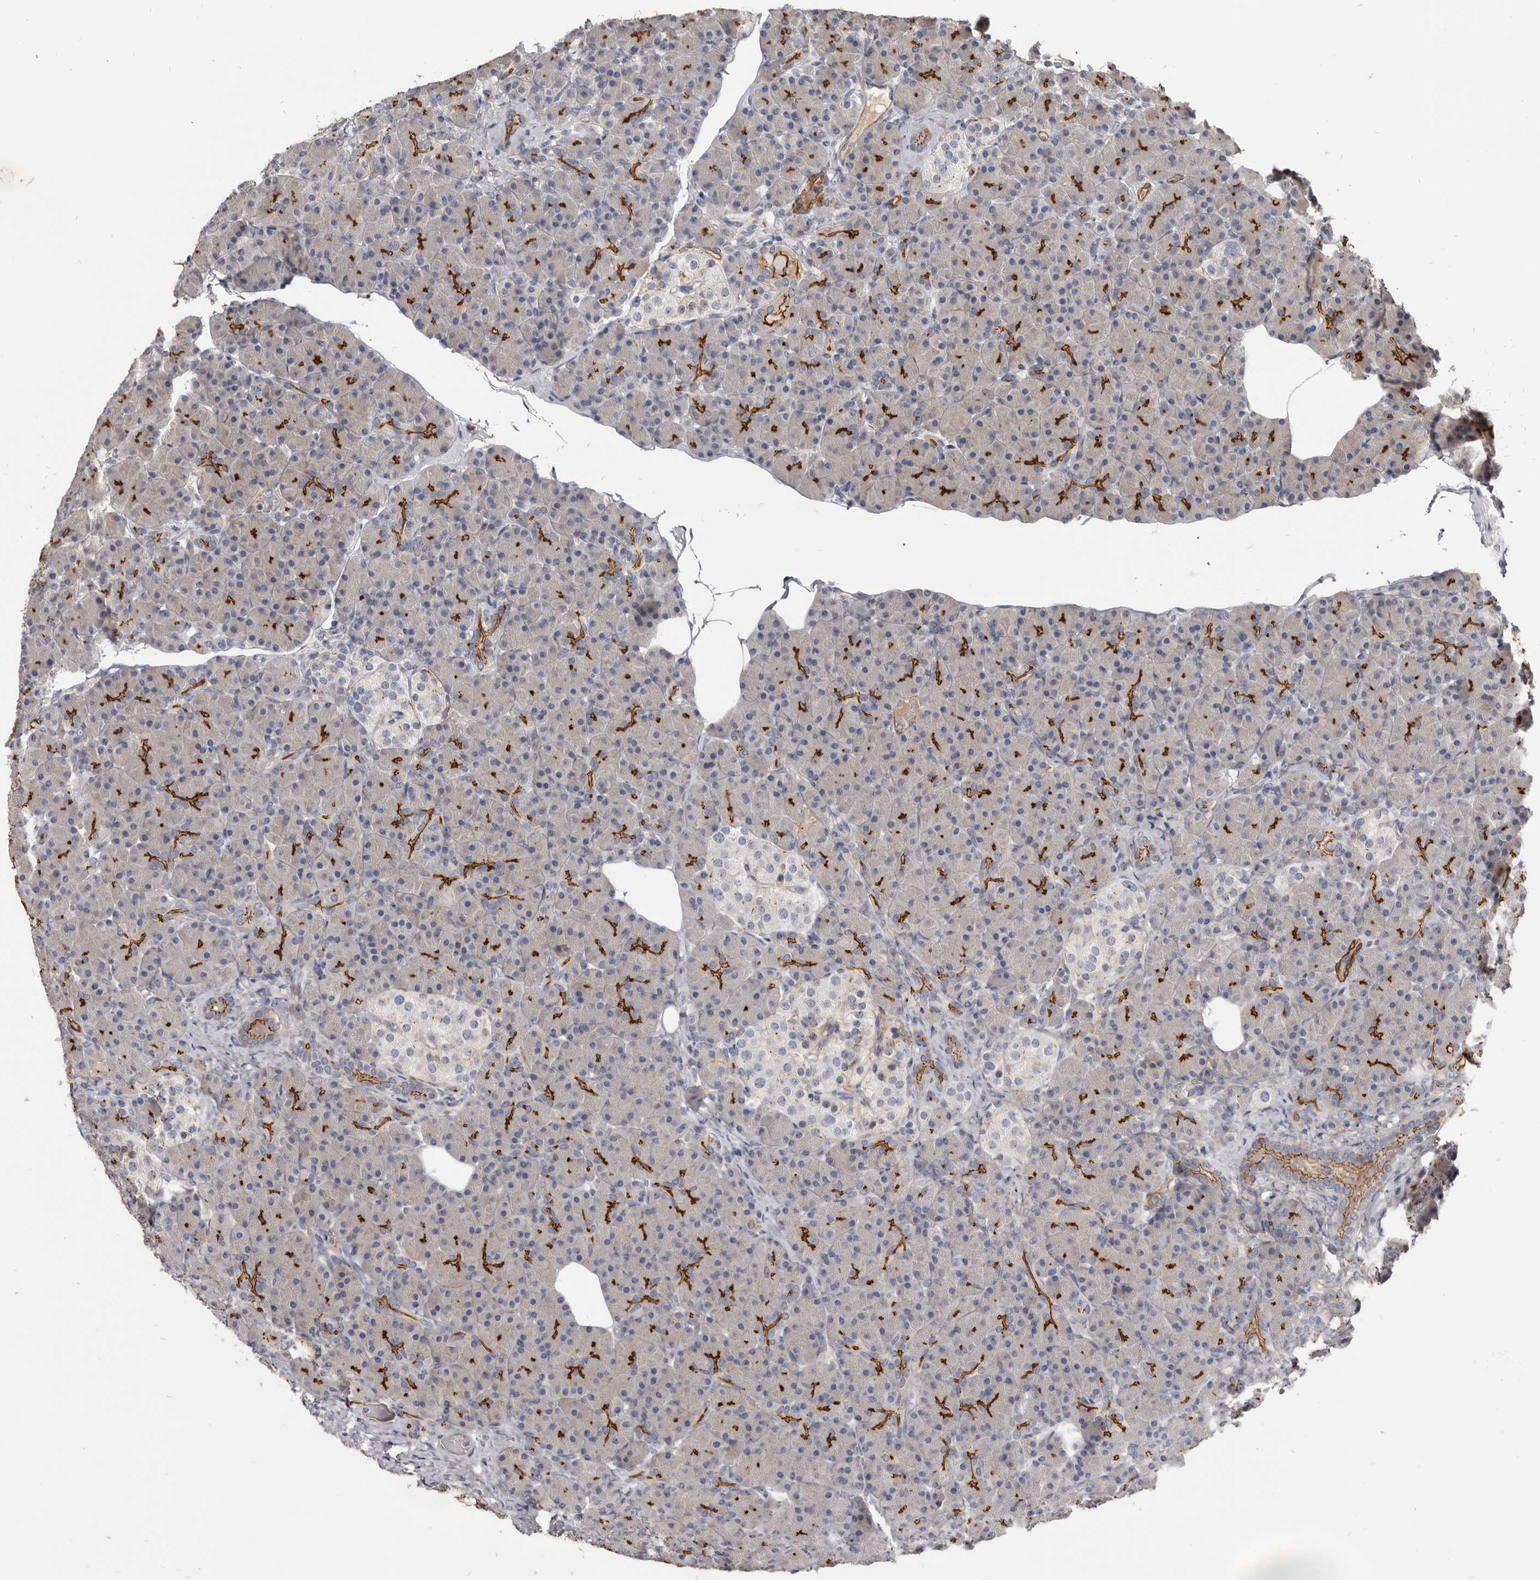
{"staining": {"intensity": "strong", "quantity": "25%-75%", "location": "cytoplasmic/membranous"}, "tissue": "pancreas", "cell_type": "Exocrine glandular cells", "image_type": "normal", "snomed": [{"axis": "morphology", "description": "Normal tissue, NOS"}, {"axis": "topography", "description": "Pancreas"}], "caption": "Pancreas stained with IHC reveals strong cytoplasmic/membranous staining in approximately 25%-75% of exocrine glandular cells. The staining was performed using DAB (3,3'-diaminobenzidine) to visualize the protein expression in brown, while the nuclei were stained in blue with hematoxylin (Magnification: 20x).", "gene": "CGN", "patient": {"sex": "female", "age": 43}}